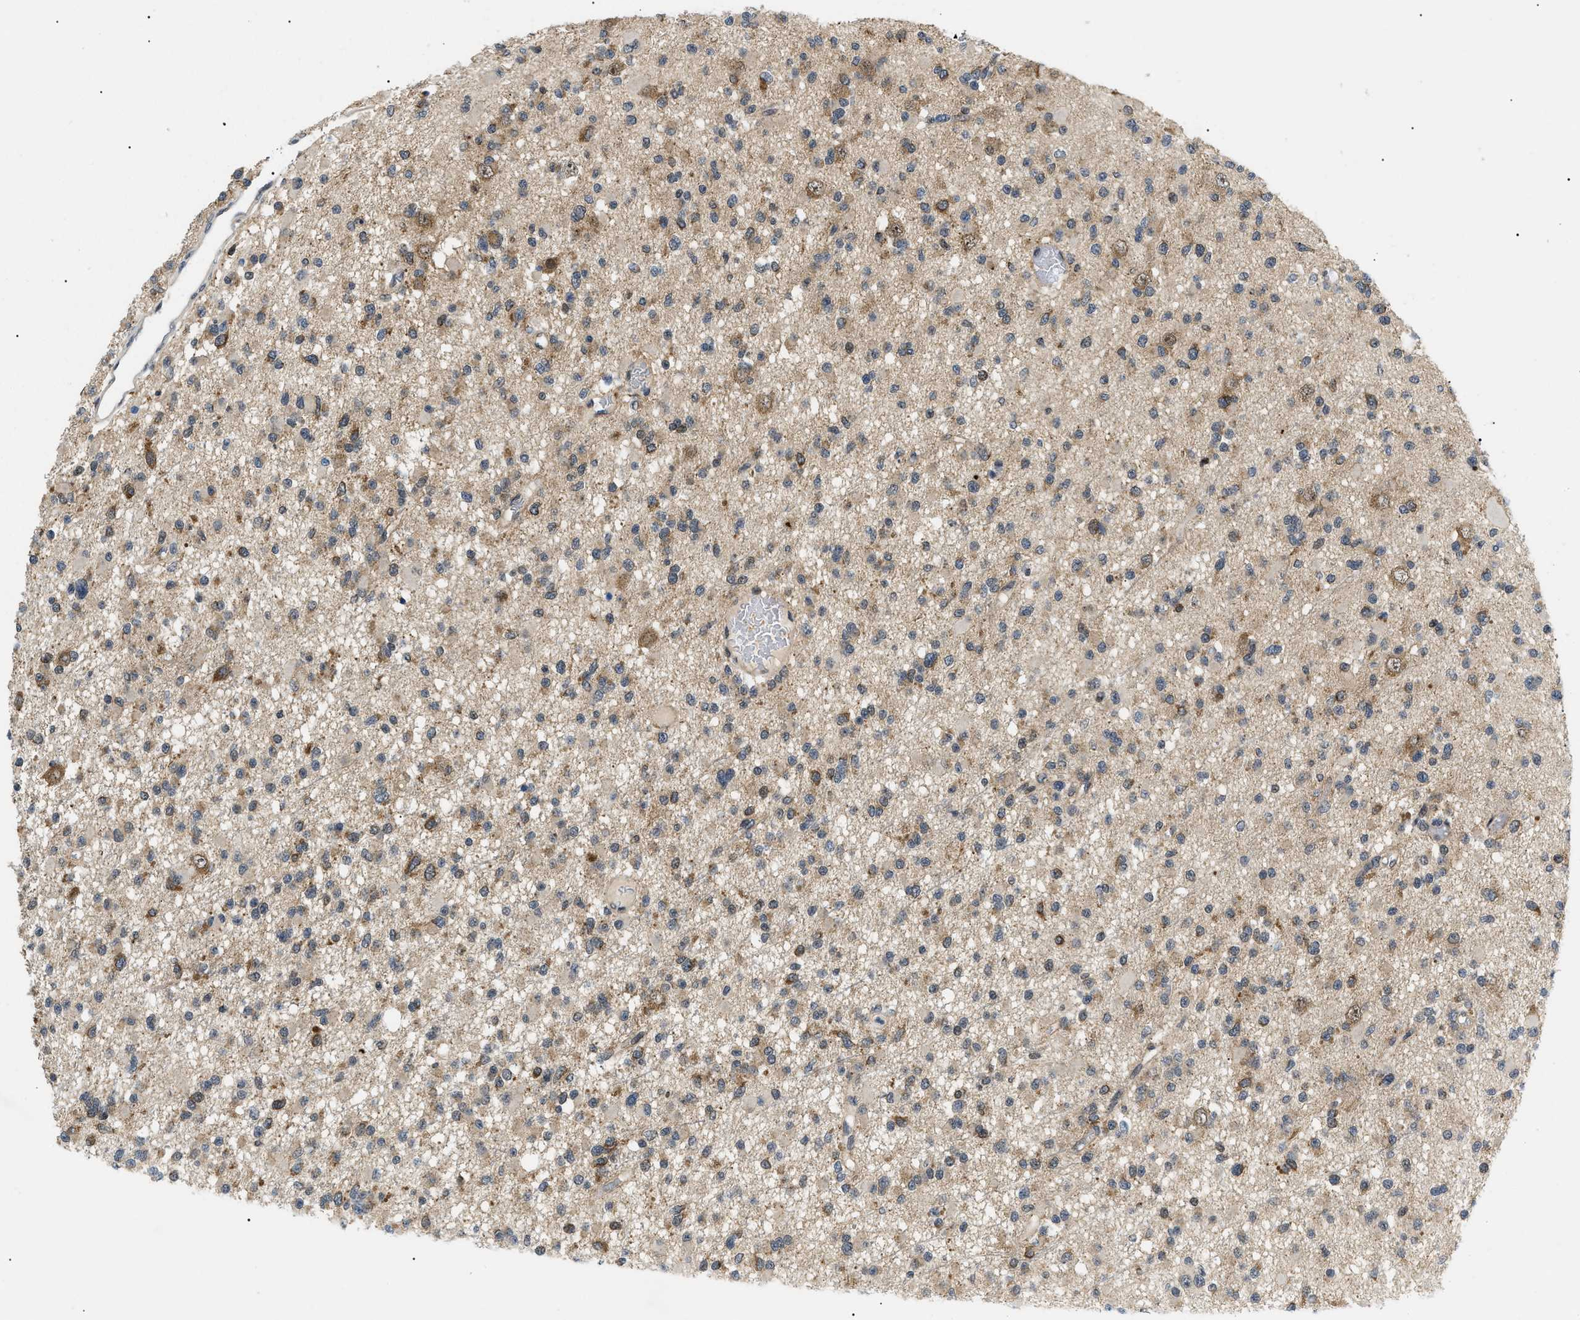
{"staining": {"intensity": "weak", "quantity": ">75%", "location": "cytoplasmic/membranous,nuclear"}, "tissue": "glioma", "cell_type": "Tumor cells", "image_type": "cancer", "snomed": [{"axis": "morphology", "description": "Glioma, malignant, Low grade"}, {"axis": "topography", "description": "Brain"}], "caption": "Brown immunohistochemical staining in human malignant glioma (low-grade) reveals weak cytoplasmic/membranous and nuclear positivity in approximately >75% of tumor cells. The staining was performed using DAB (3,3'-diaminobenzidine) to visualize the protein expression in brown, while the nuclei were stained in blue with hematoxylin (Magnification: 20x).", "gene": "ZBTB11", "patient": {"sex": "female", "age": 22}}